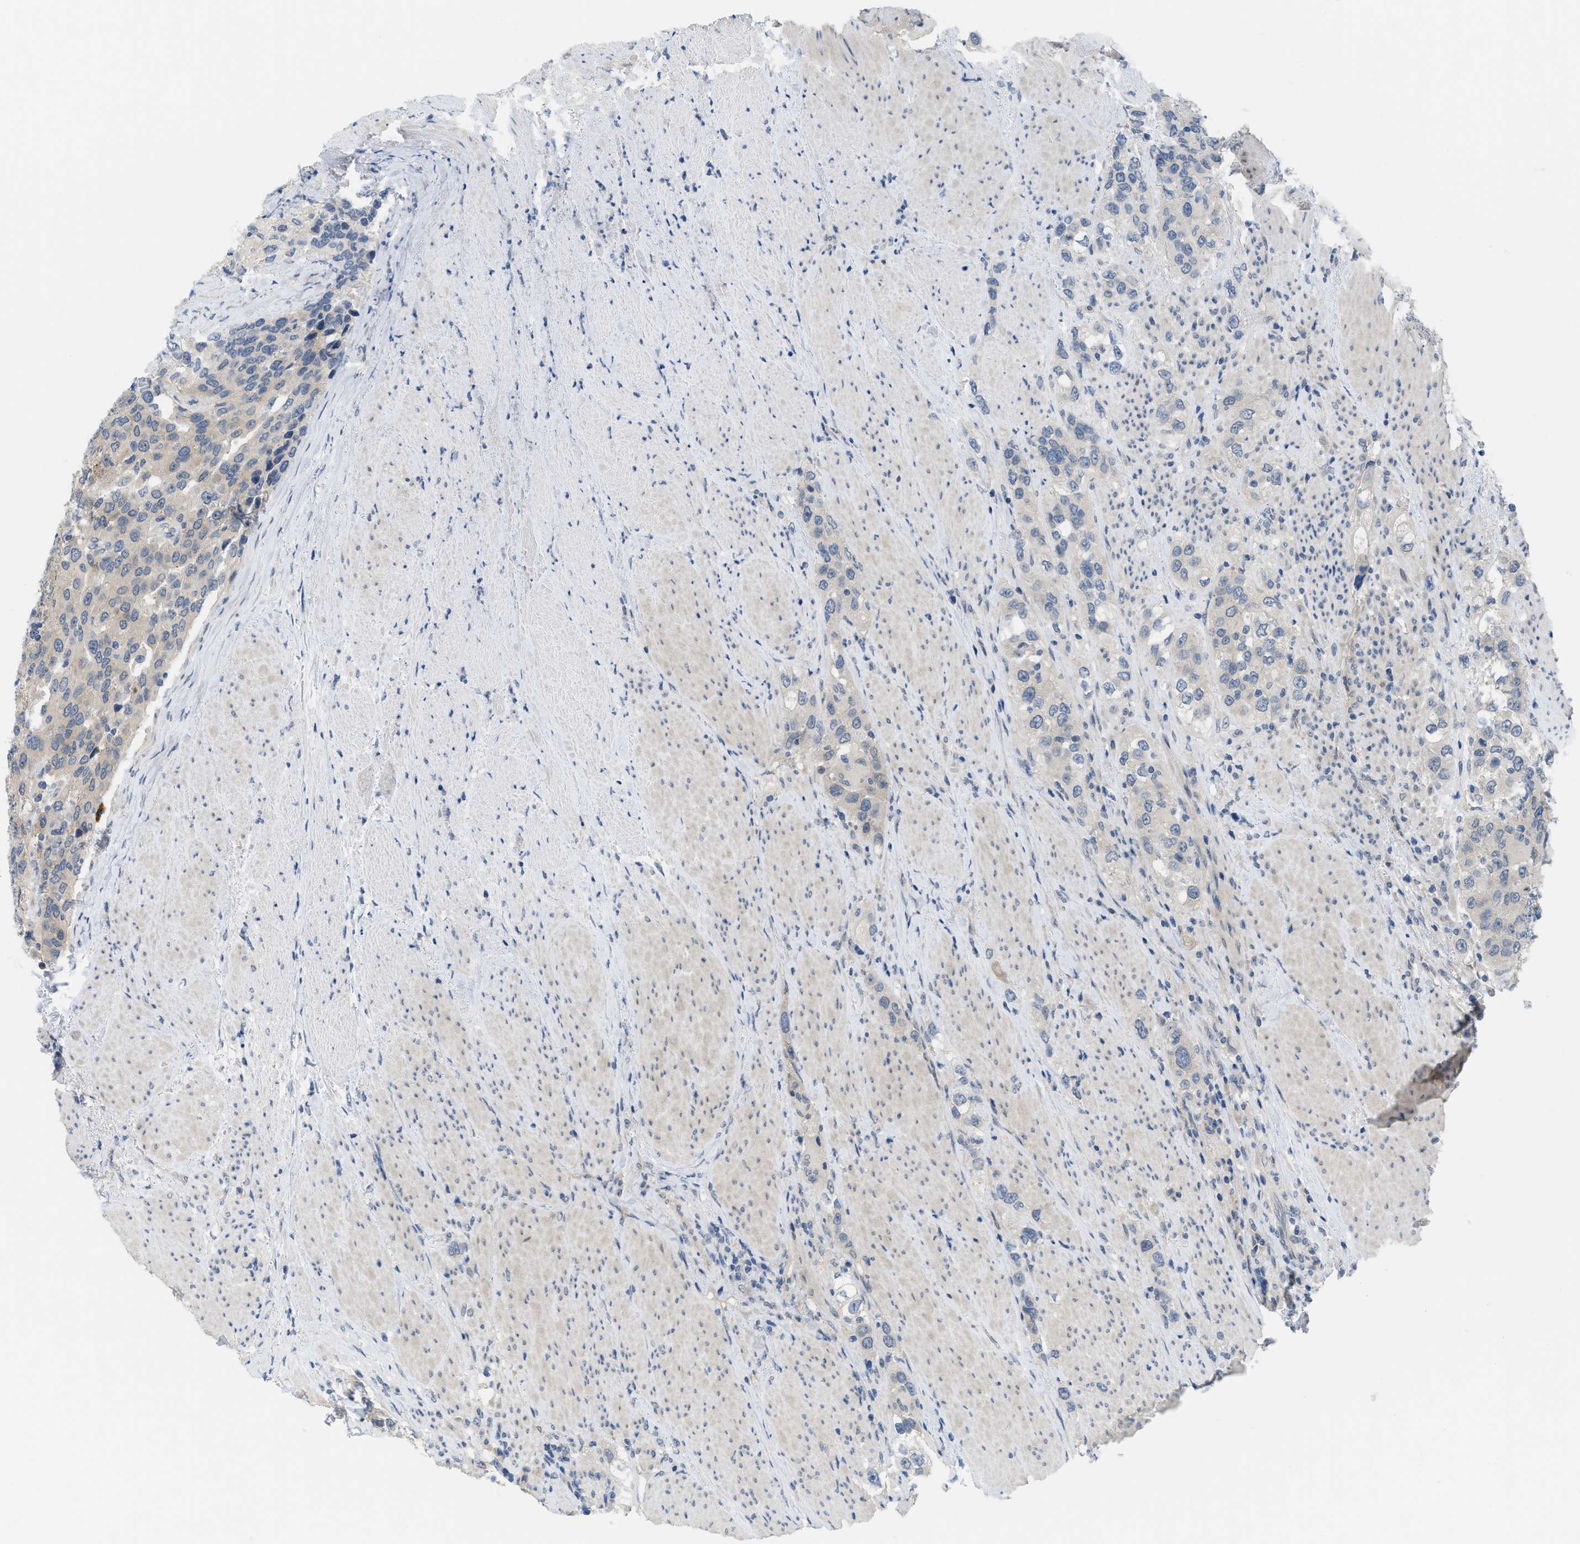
{"staining": {"intensity": "negative", "quantity": "none", "location": "none"}, "tissue": "urothelial cancer", "cell_type": "Tumor cells", "image_type": "cancer", "snomed": [{"axis": "morphology", "description": "Urothelial carcinoma, High grade"}, {"axis": "topography", "description": "Urinary bladder"}], "caption": "Immunohistochemical staining of urothelial cancer exhibits no significant positivity in tumor cells.", "gene": "TNFAIP1", "patient": {"sex": "female", "age": 80}}